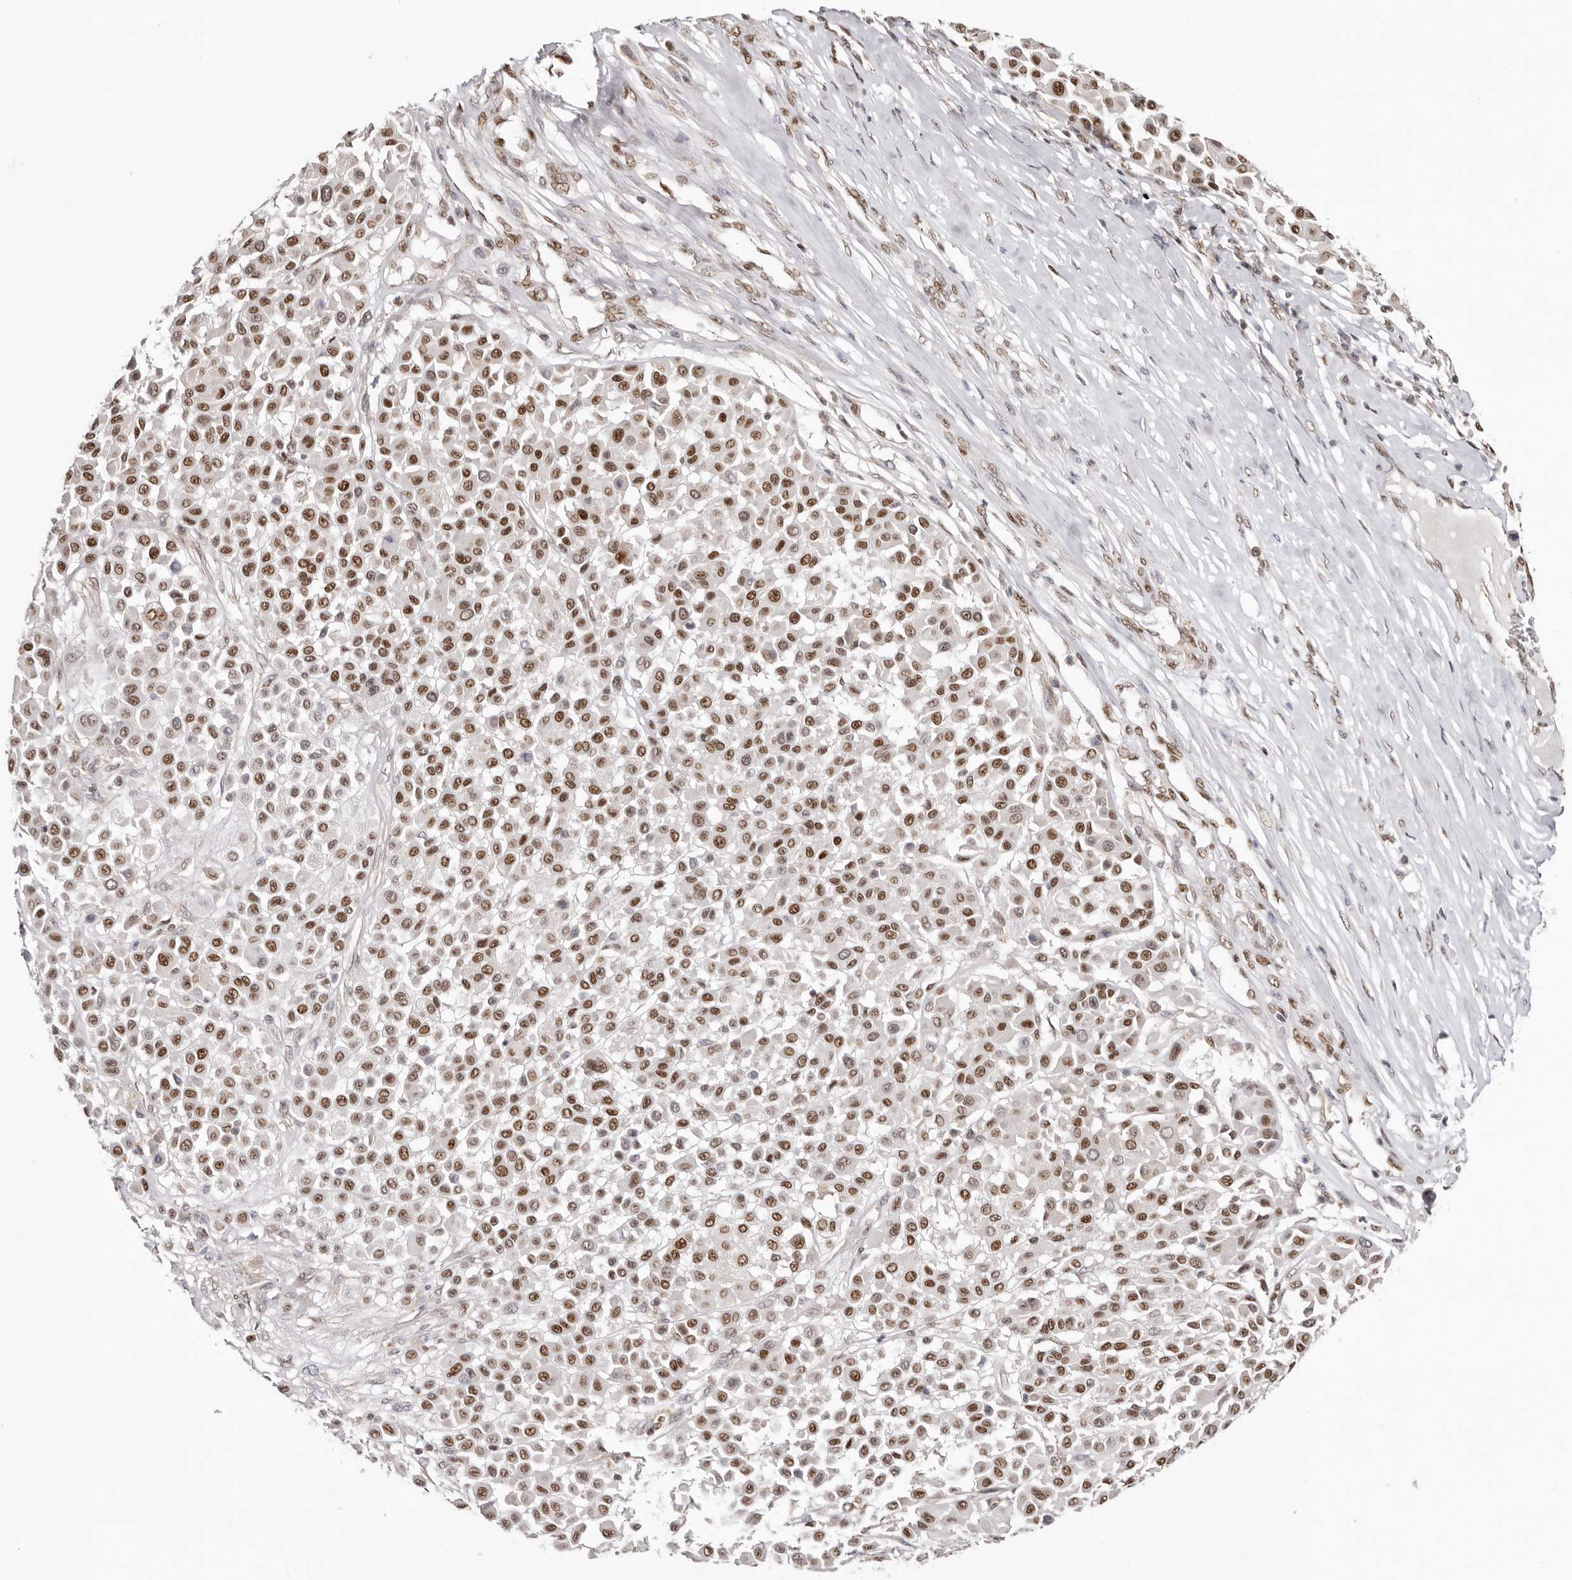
{"staining": {"intensity": "moderate", "quantity": ">75%", "location": "nuclear"}, "tissue": "melanoma", "cell_type": "Tumor cells", "image_type": "cancer", "snomed": [{"axis": "morphology", "description": "Malignant melanoma, Metastatic site"}, {"axis": "topography", "description": "Soft tissue"}], "caption": "Human melanoma stained with a brown dye exhibits moderate nuclear positive staining in approximately >75% of tumor cells.", "gene": "SMAD7", "patient": {"sex": "male", "age": 41}}